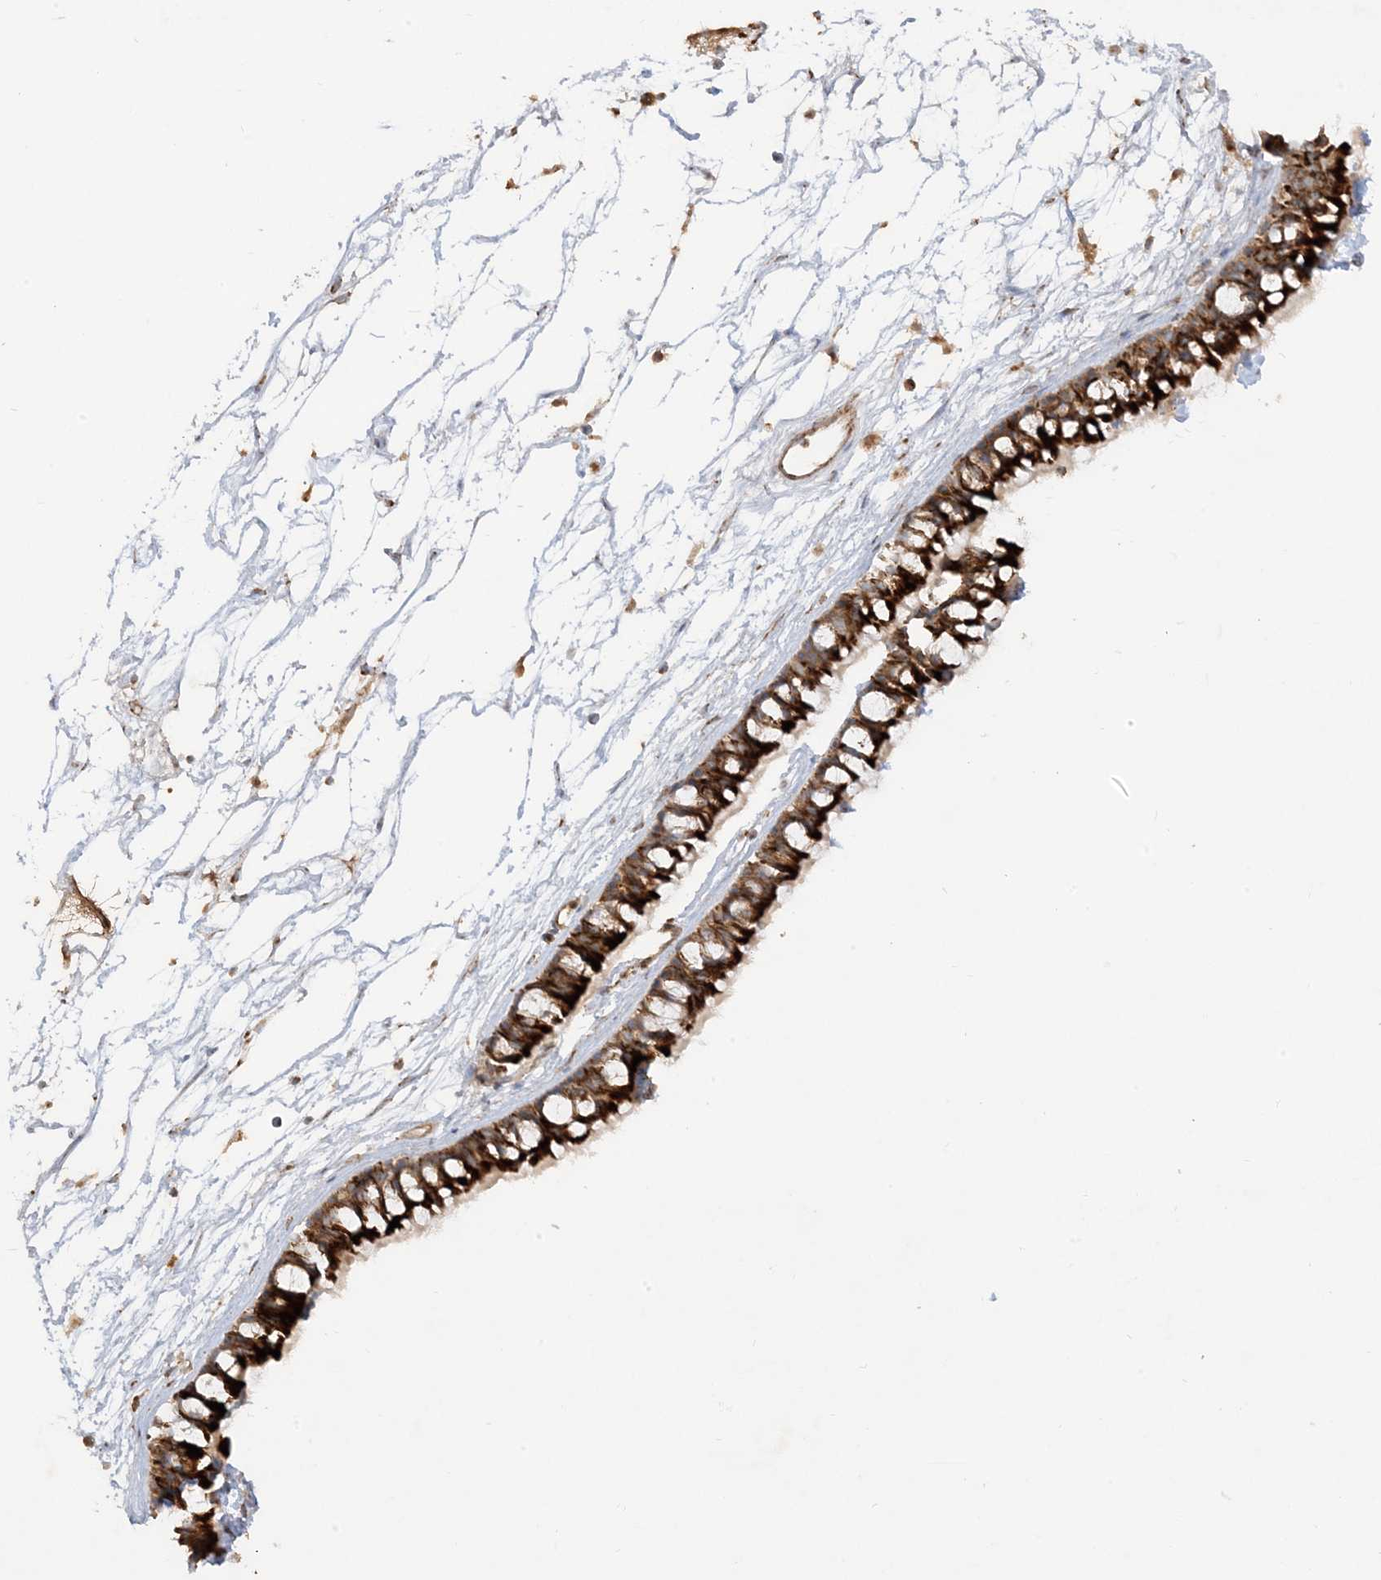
{"staining": {"intensity": "strong", "quantity": ">75%", "location": "cytoplasmic/membranous"}, "tissue": "nasopharynx", "cell_type": "Respiratory epithelial cells", "image_type": "normal", "snomed": [{"axis": "morphology", "description": "Normal tissue, NOS"}, {"axis": "topography", "description": "Nasopharynx"}], "caption": "This photomicrograph exhibits normal nasopharynx stained with immunohistochemistry (IHC) to label a protein in brown. The cytoplasmic/membranous of respiratory epithelial cells show strong positivity for the protein. Nuclei are counter-stained blue.", "gene": "NDUFAF3", "patient": {"sex": "male", "age": 64}}